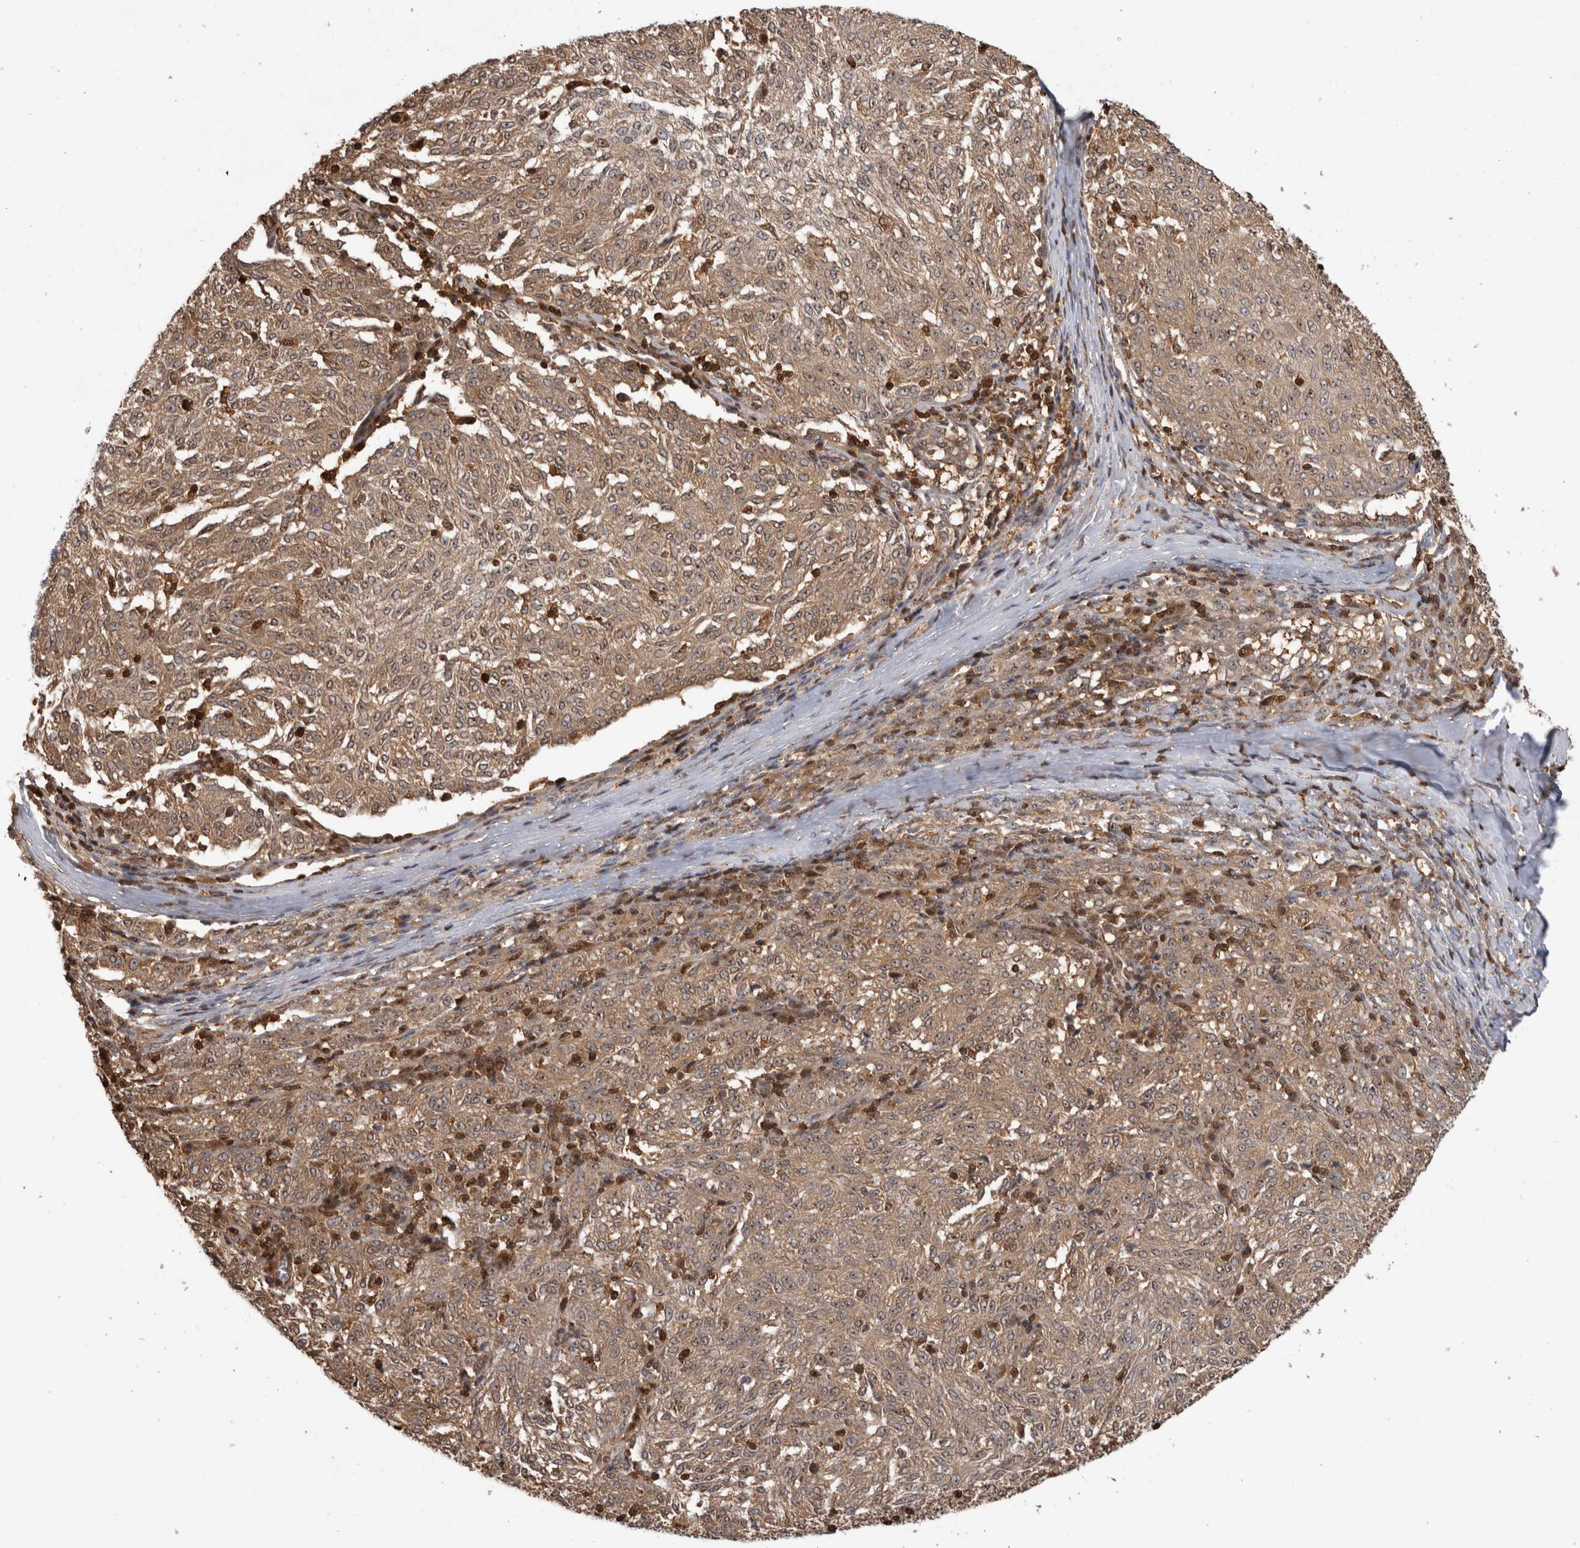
{"staining": {"intensity": "weak", "quantity": ">75%", "location": "cytoplasmic/membranous,nuclear"}, "tissue": "melanoma", "cell_type": "Tumor cells", "image_type": "cancer", "snomed": [{"axis": "morphology", "description": "Malignant melanoma, NOS"}, {"axis": "topography", "description": "Skin"}], "caption": "Approximately >75% of tumor cells in human malignant melanoma exhibit weak cytoplasmic/membranous and nuclear protein expression as visualized by brown immunohistochemical staining.", "gene": "TDRD7", "patient": {"sex": "female", "age": 72}}